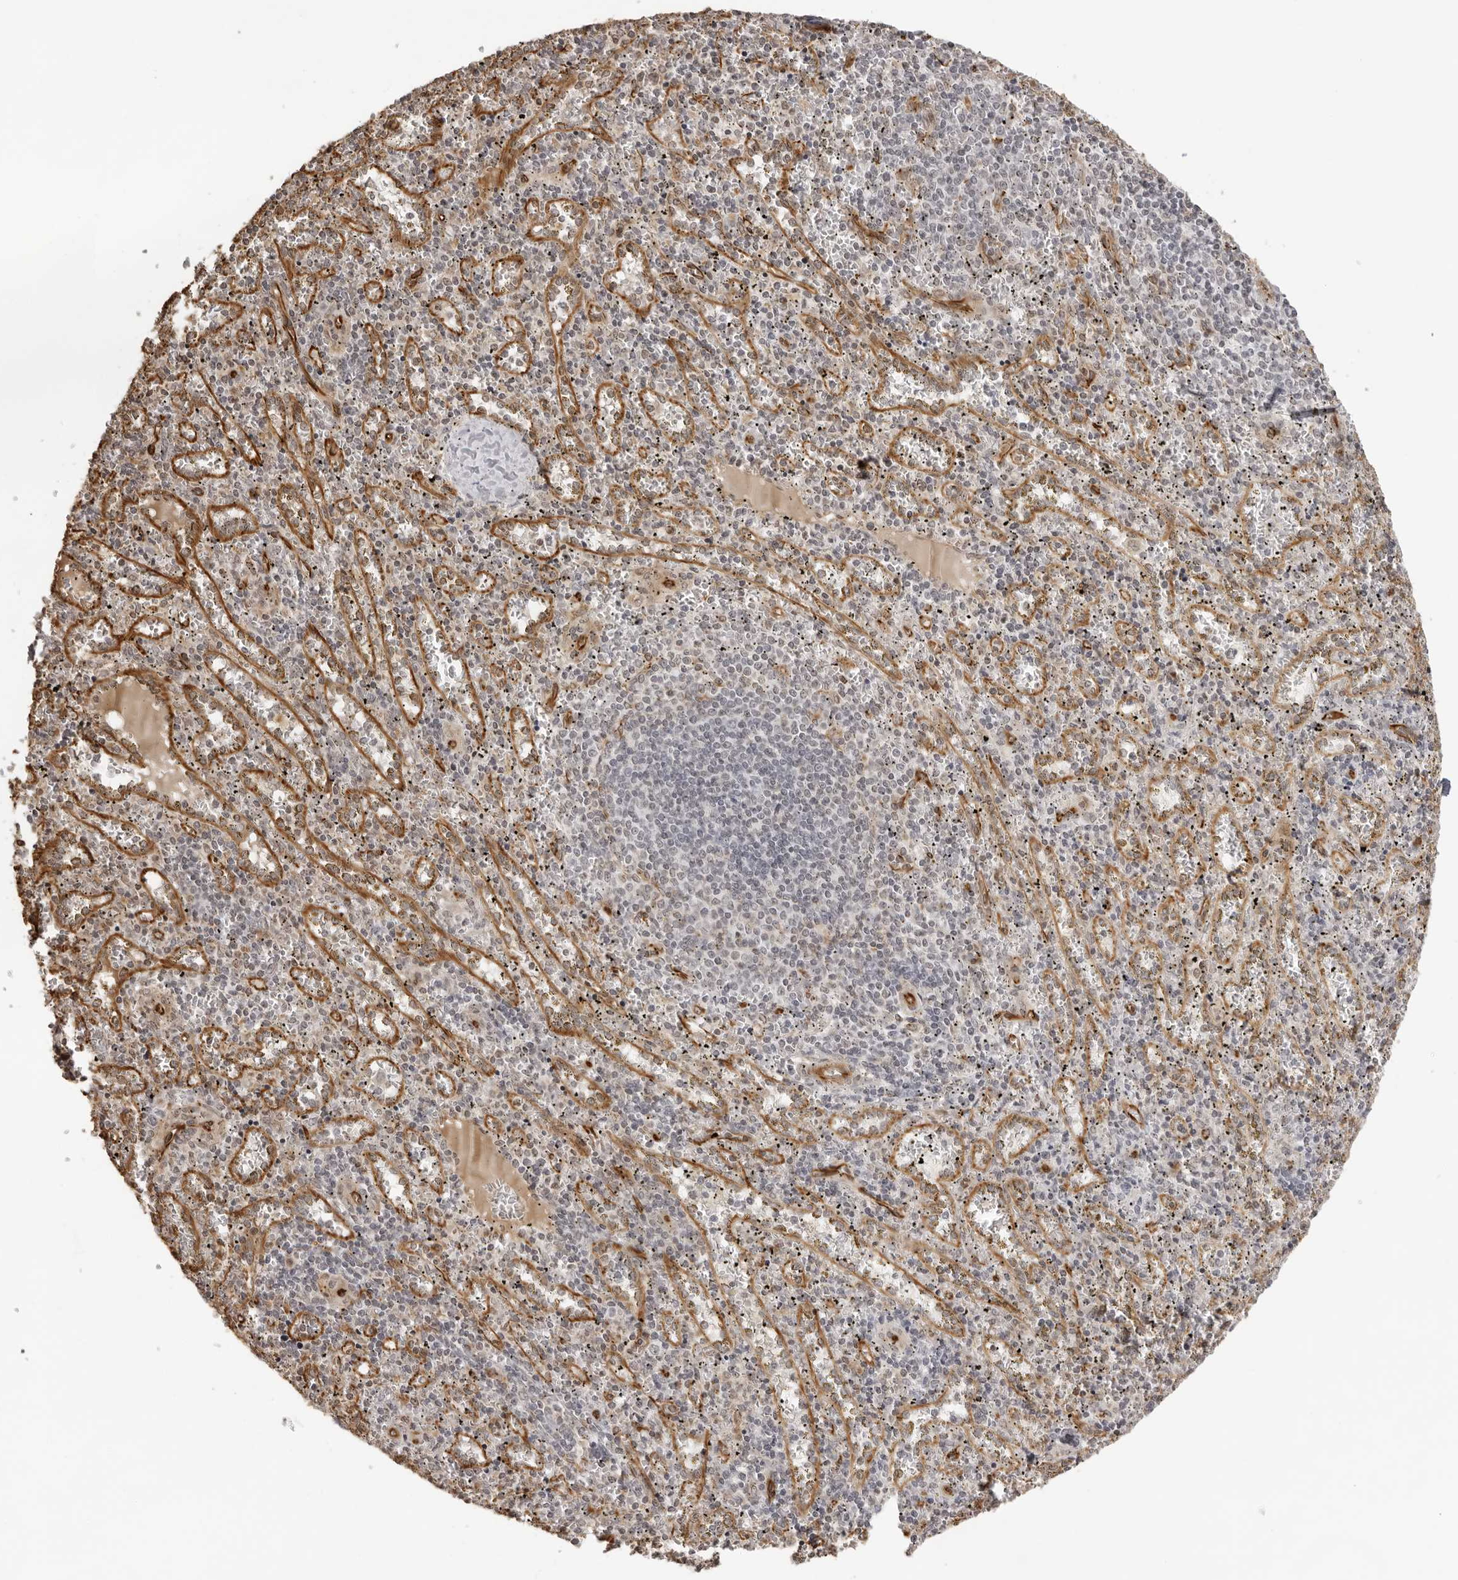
{"staining": {"intensity": "negative", "quantity": "none", "location": "none"}, "tissue": "spleen", "cell_type": "Cells in red pulp", "image_type": "normal", "snomed": [{"axis": "morphology", "description": "Normal tissue, NOS"}, {"axis": "topography", "description": "Spleen"}], "caption": "This is an IHC histopathology image of unremarkable spleen. There is no positivity in cells in red pulp.", "gene": "DYNLT5", "patient": {"sex": "male", "age": 11}}